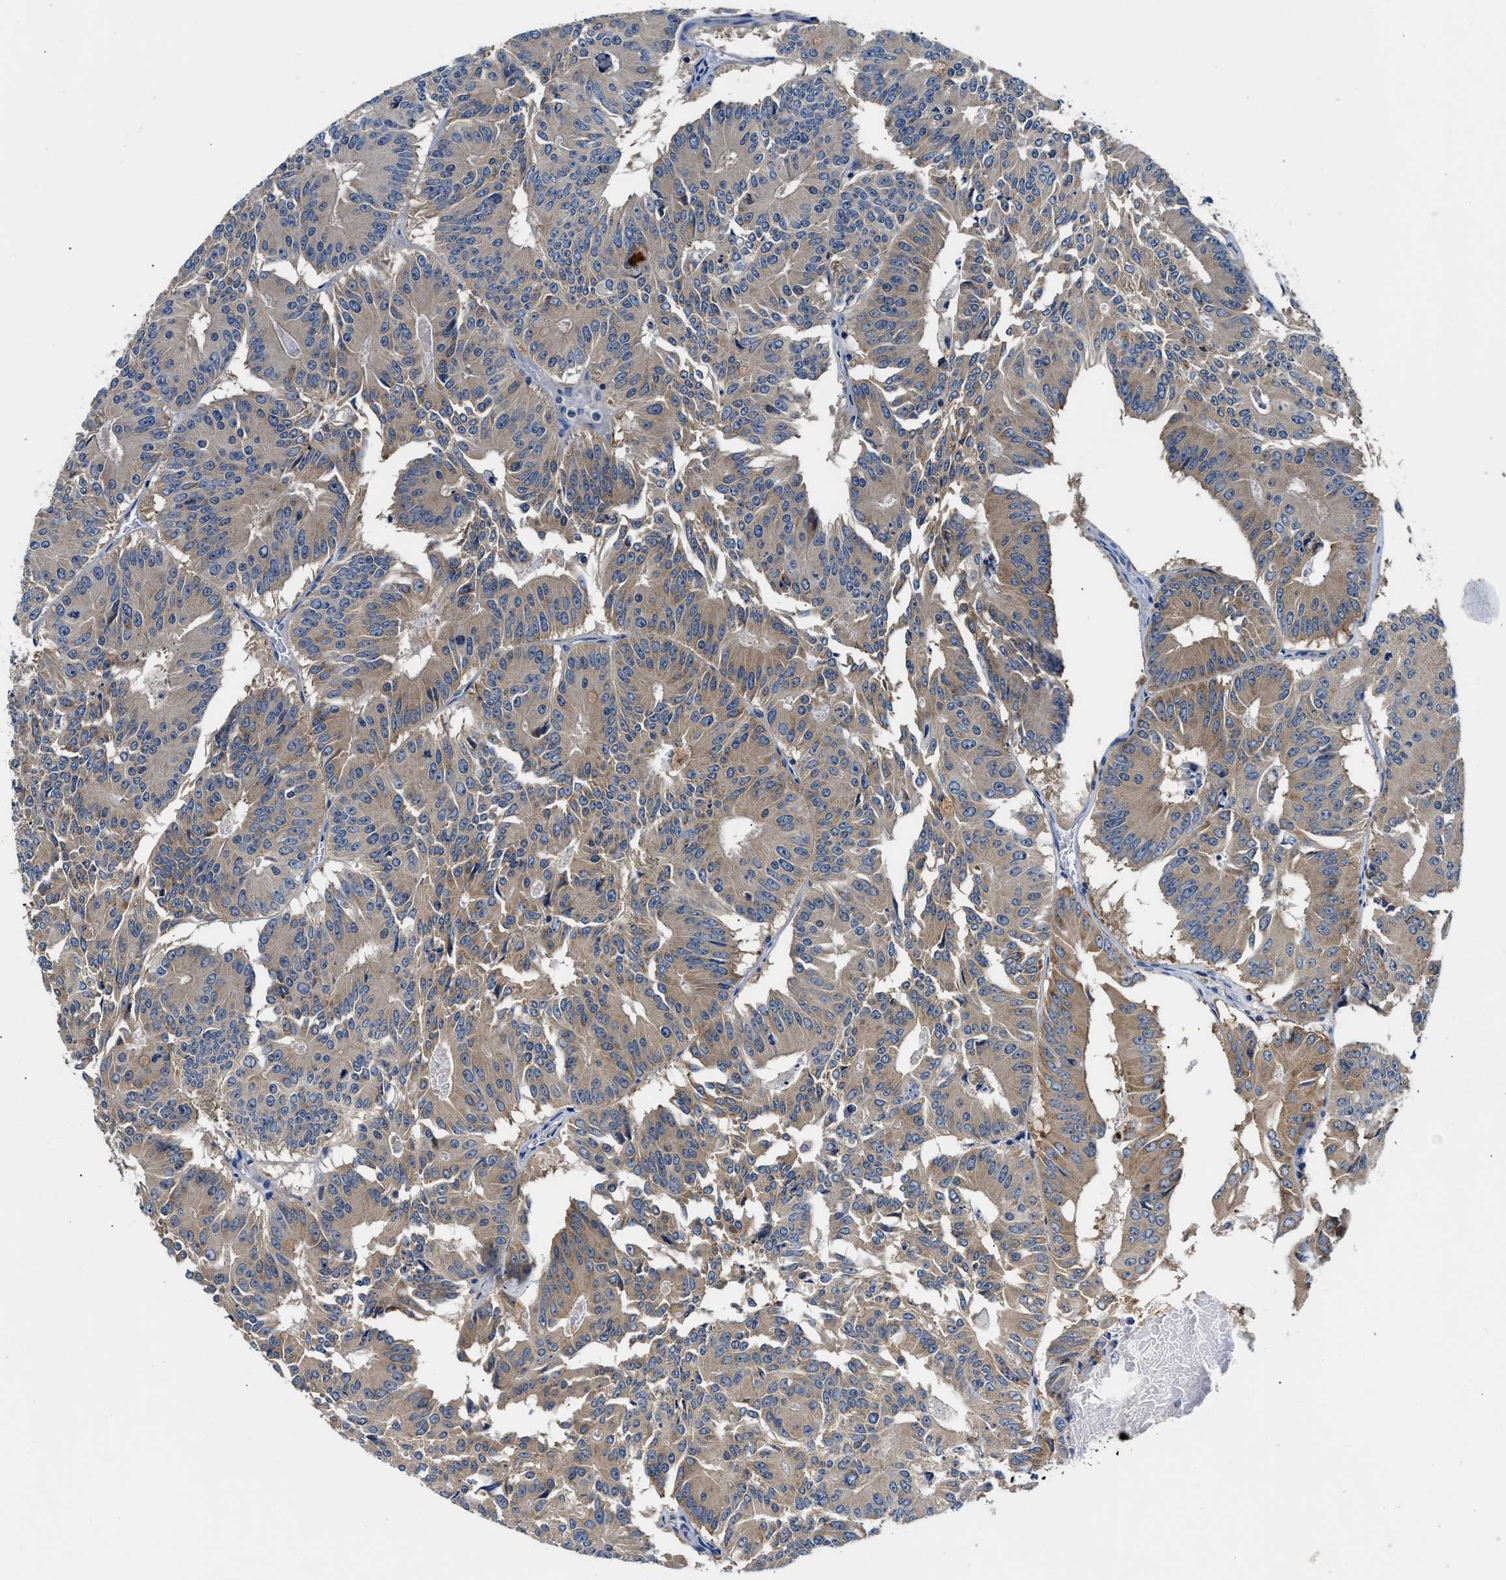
{"staining": {"intensity": "weak", "quantity": "25%-75%", "location": "cytoplasmic/membranous"}, "tissue": "colorectal cancer", "cell_type": "Tumor cells", "image_type": "cancer", "snomed": [{"axis": "morphology", "description": "Adenocarcinoma, NOS"}, {"axis": "topography", "description": "Colon"}], "caption": "Immunohistochemistry staining of colorectal cancer, which reveals low levels of weak cytoplasmic/membranous staining in approximately 25%-75% of tumor cells indicating weak cytoplasmic/membranous protein staining. The staining was performed using DAB (3,3'-diaminobenzidine) (brown) for protein detection and nuclei were counterstained in hematoxylin (blue).", "gene": "FAM185A", "patient": {"sex": "male", "age": 87}}